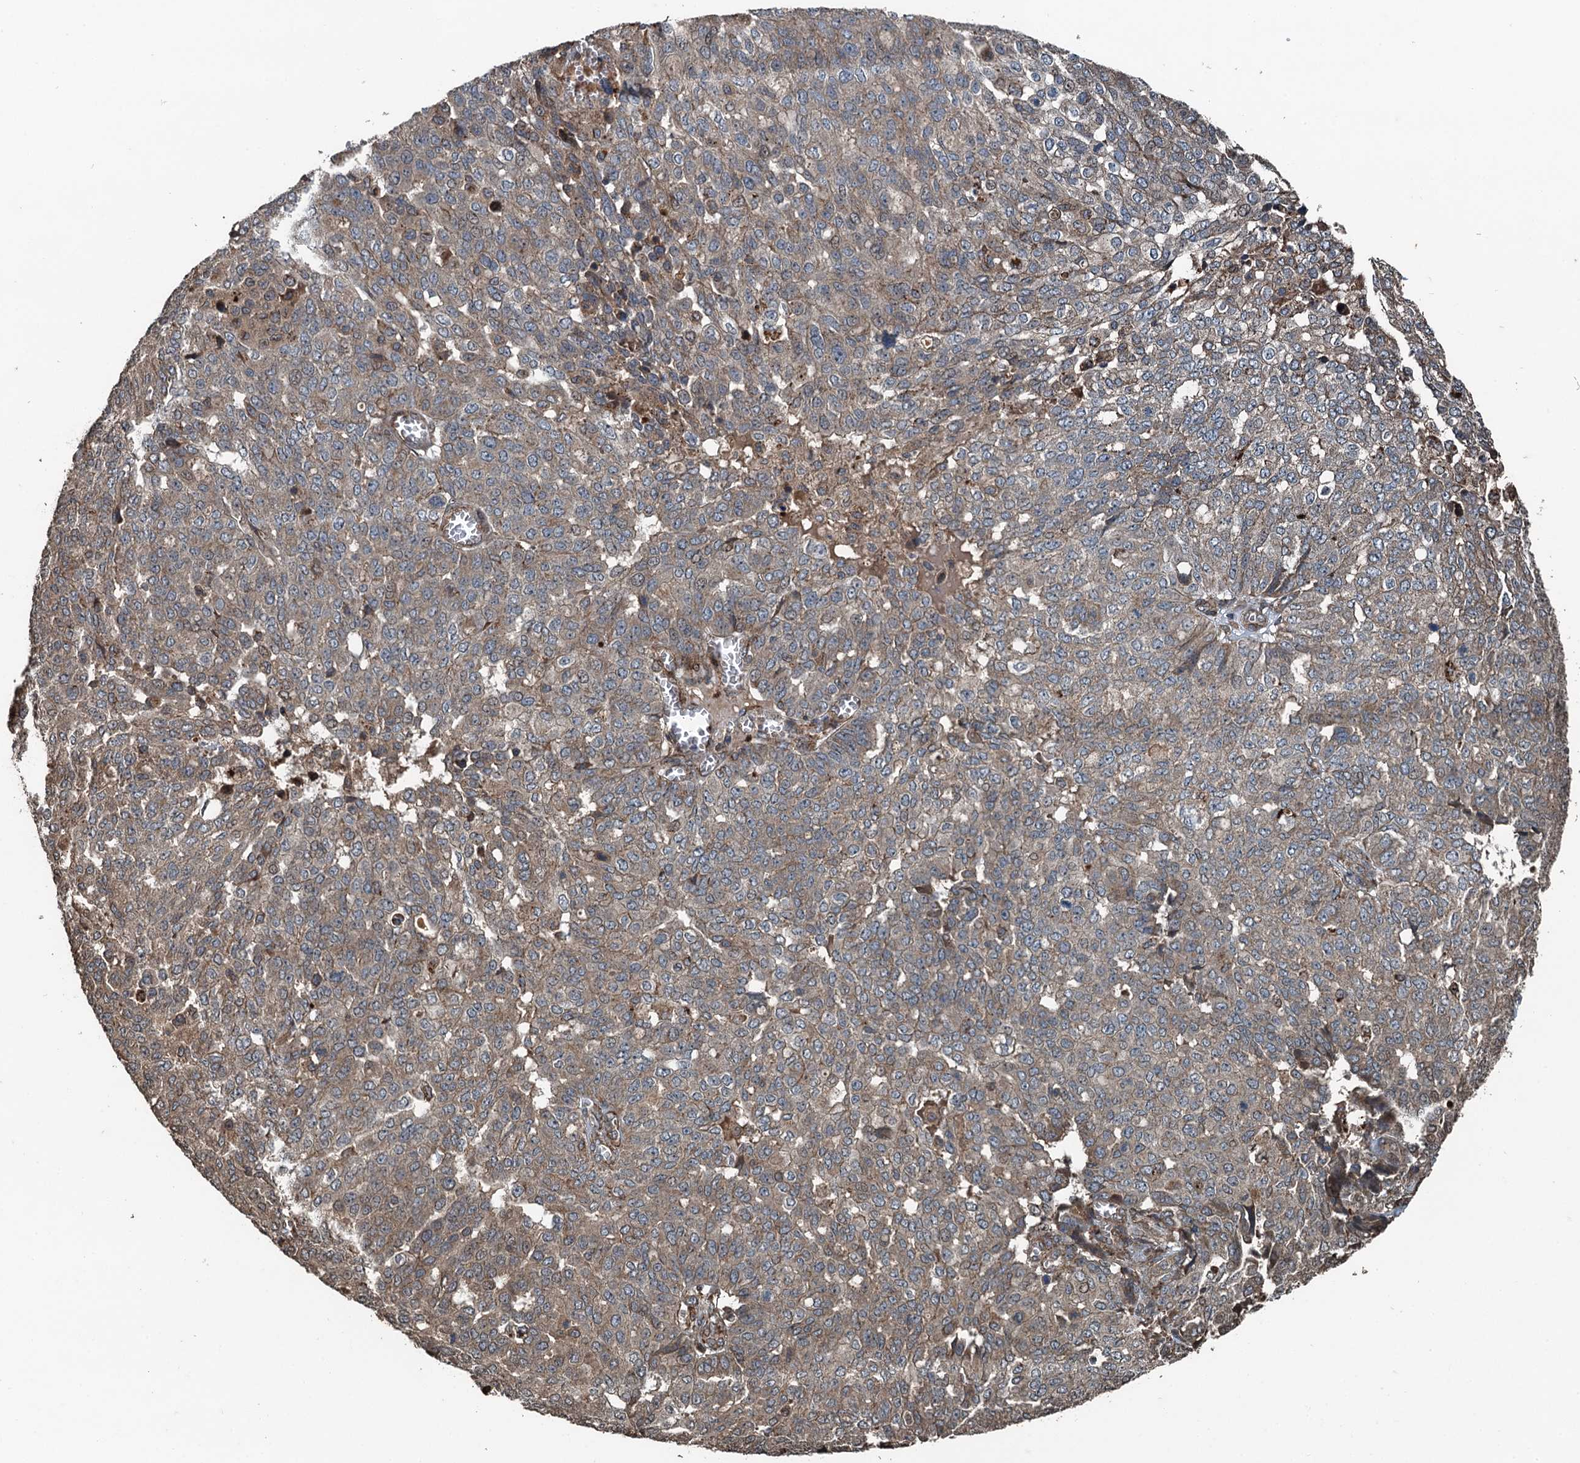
{"staining": {"intensity": "weak", "quantity": ">75%", "location": "cytoplasmic/membranous"}, "tissue": "ovarian cancer", "cell_type": "Tumor cells", "image_type": "cancer", "snomed": [{"axis": "morphology", "description": "Cystadenocarcinoma, serous, NOS"}, {"axis": "topography", "description": "Soft tissue"}, {"axis": "topography", "description": "Ovary"}], "caption": "A micrograph showing weak cytoplasmic/membranous staining in approximately >75% of tumor cells in ovarian serous cystadenocarcinoma, as visualized by brown immunohistochemical staining.", "gene": "TCTN1", "patient": {"sex": "female", "age": 57}}